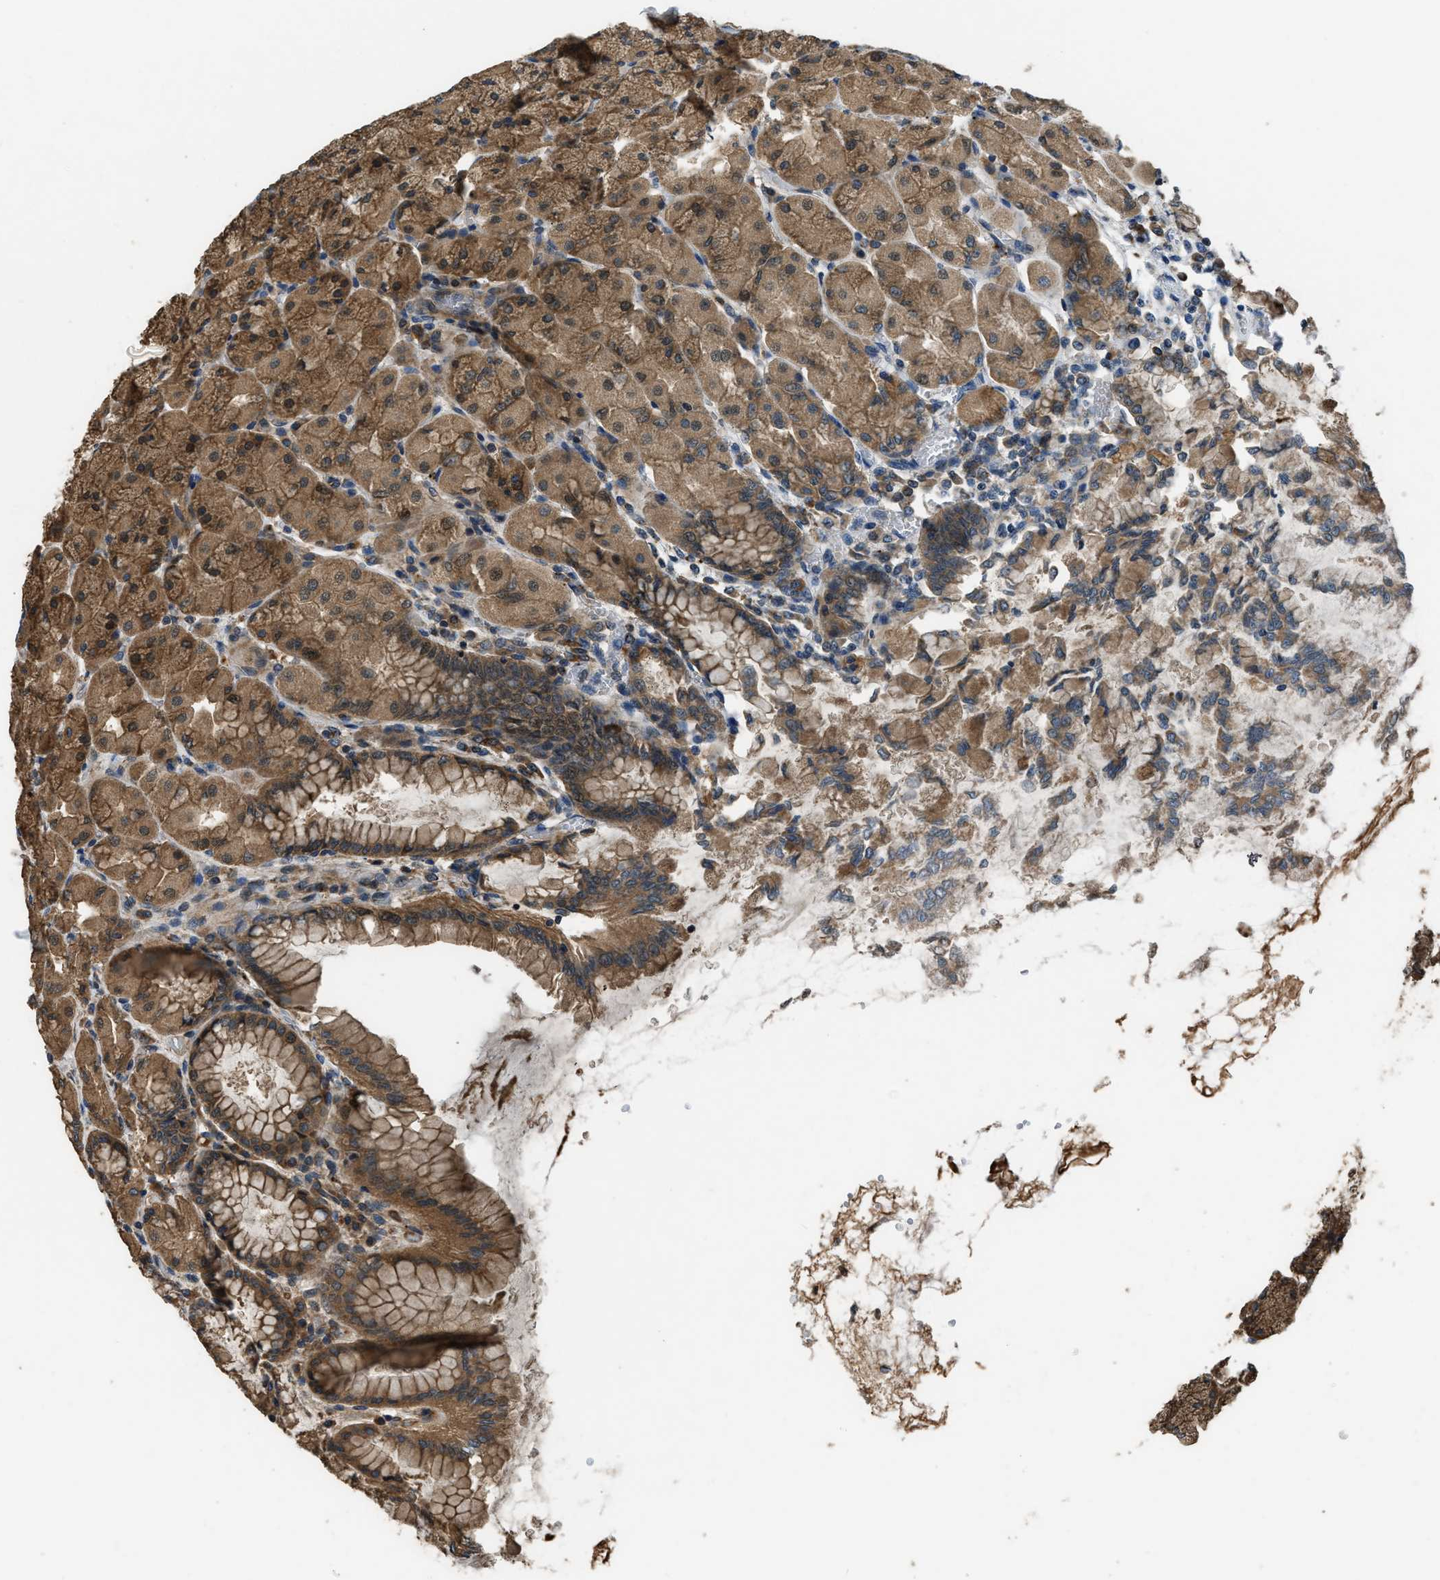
{"staining": {"intensity": "moderate", "quantity": ">75%", "location": "cytoplasmic/membranous"}, "tissue": "stomach", "cell_type": "Glandular cells", "image_type": "normal", "snomed": [{"axis": "morphology", "description": "Normal tissue, NOS"}, {"axis": "topography", "description": "Stomach, upper"}], "caption": "The photomicrograph reveals a brown stain indicating the presence of a protein in the cytoplasmic/membranous of glandular cells in stomach.", "gene": "GGH", "patient": {"sex": "female", "age": 56}}